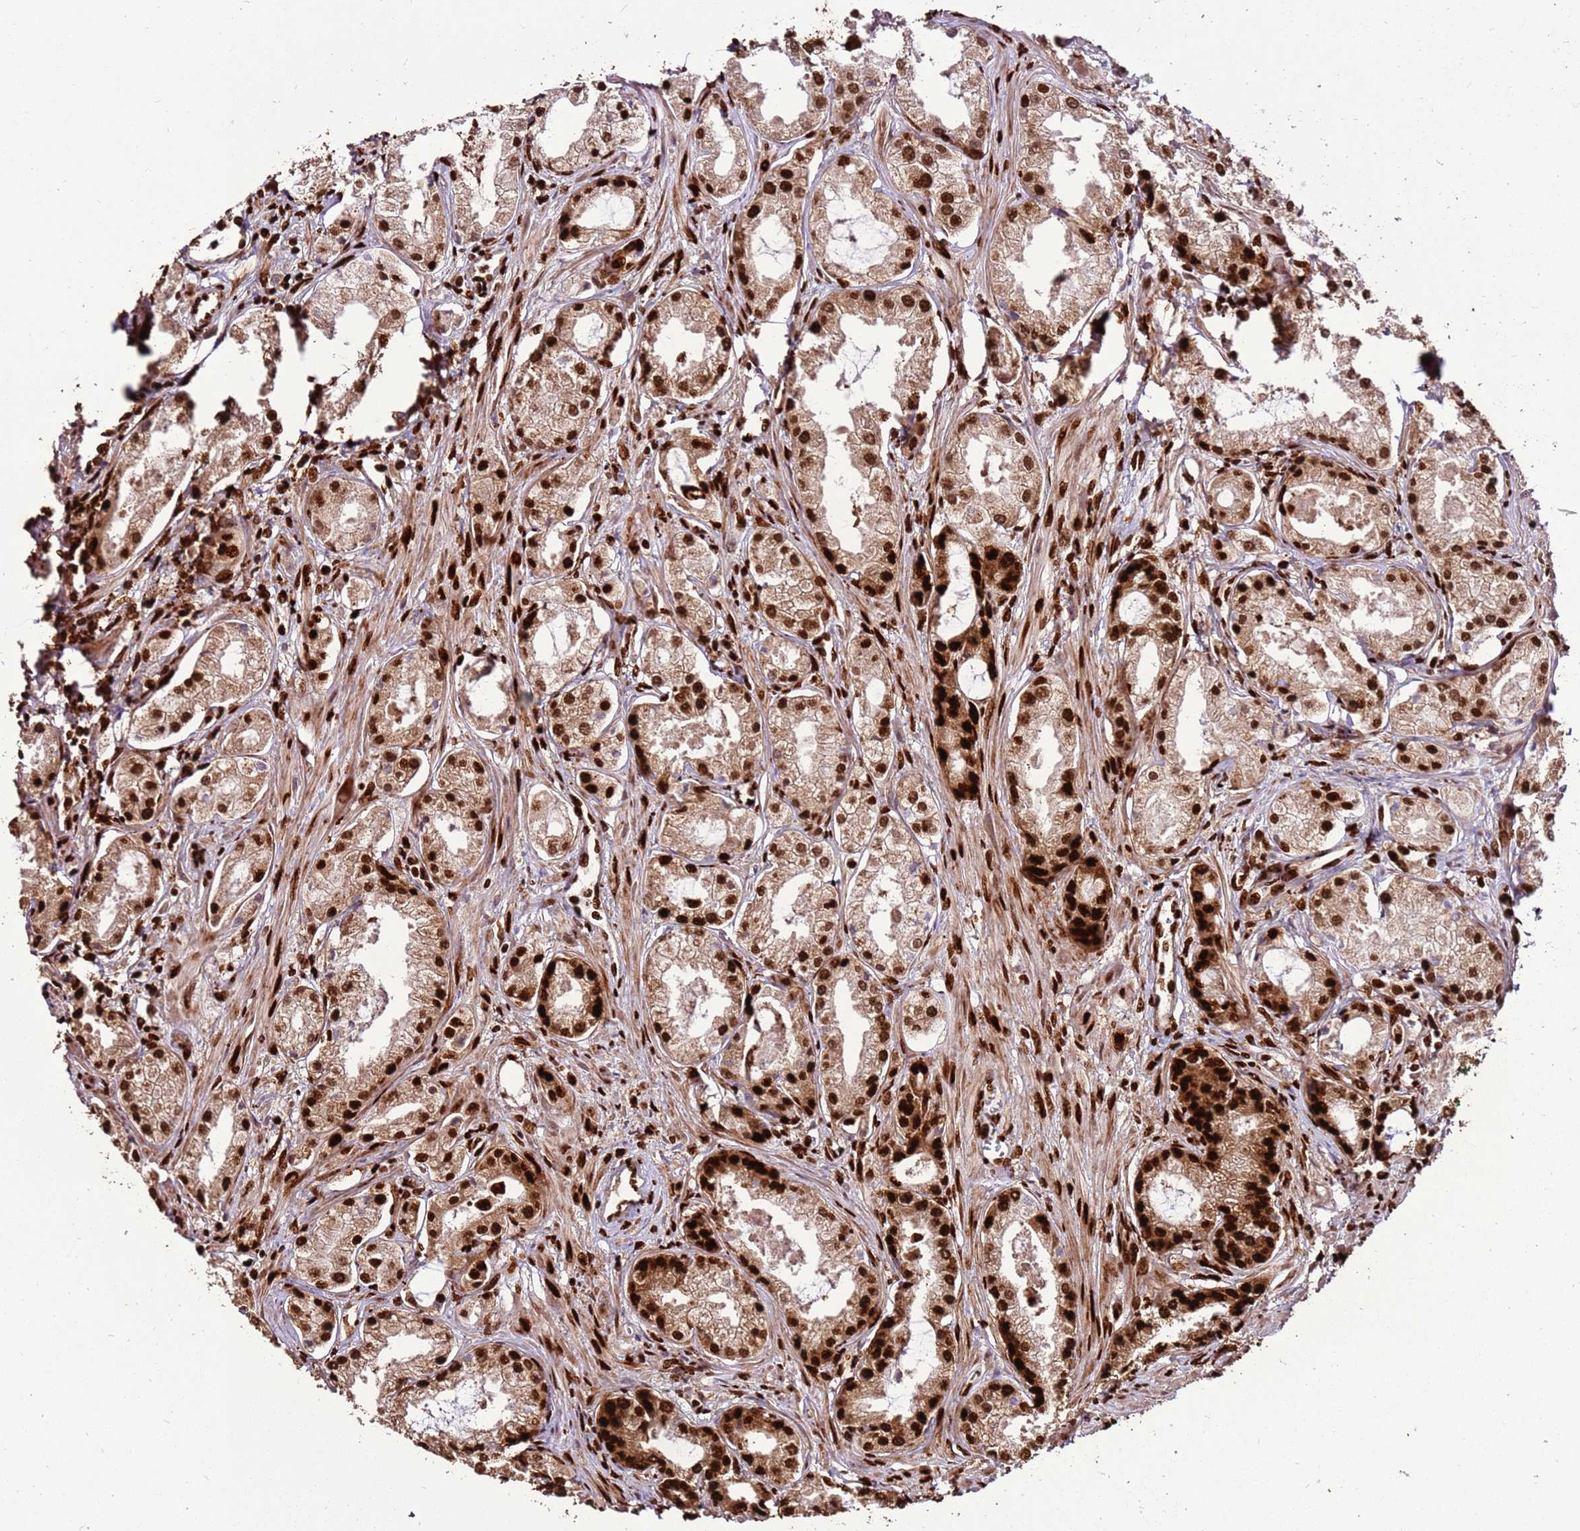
{"staining": {"intensity": "strong", "quantity": ">75%", "location": "nuclear"}, "tissue": "prostate cancer", "cell_type": "Tumor cells", "image_type": "cancer", "snomed": [{"axis": "morphology", "description": "Adenocarcinoma, Low grade"}, {"axis": "topography", "description": "Prostate"}], "caption": "A brown stain shows strong nuclear positivity of a protein in human prostate cancer tumor cells.", "gene": "HNRNPAB", "patient": {"sex": "male", "age": 68}}